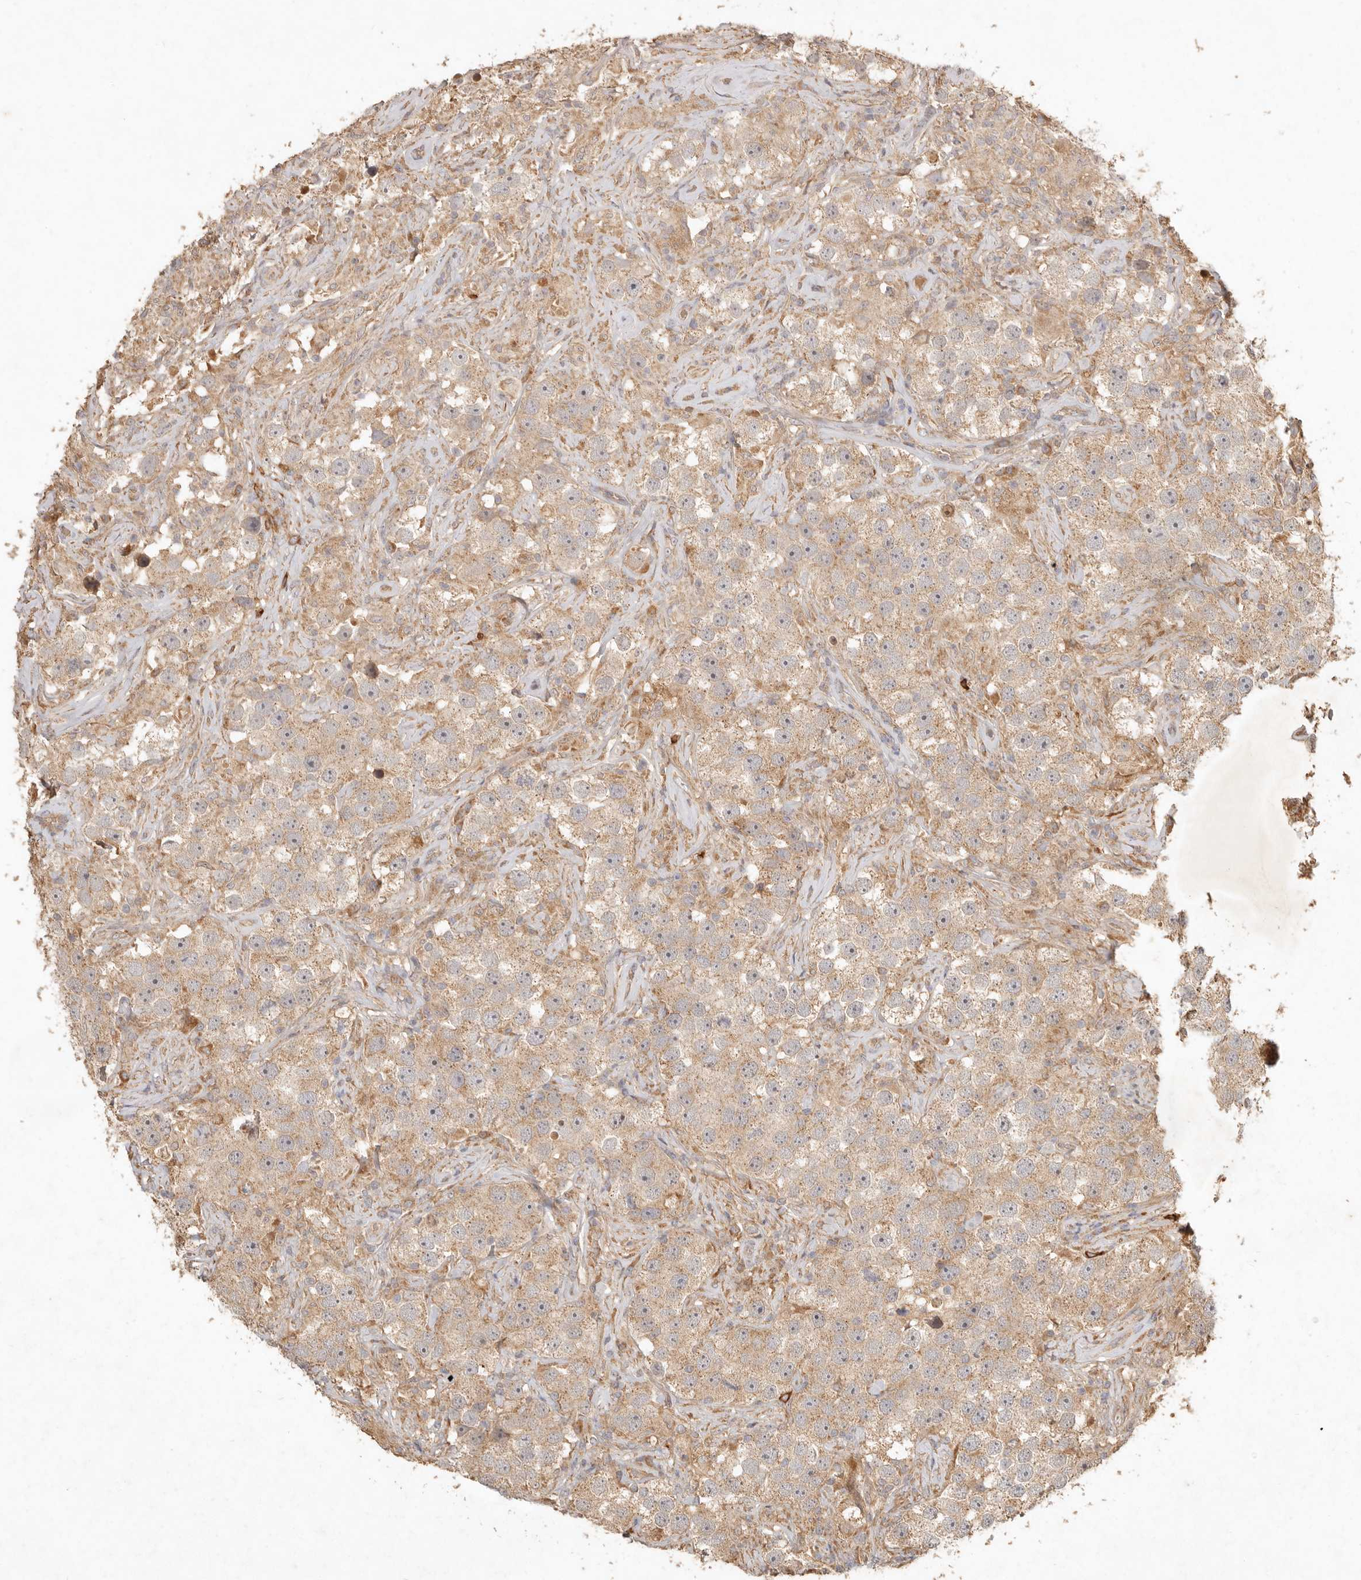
{"staining": {"intensity": "weak", "quantity": ">75%", "location": "cytoplasmic/membranous"}, "tissue": "testis cancer", "cell_type": "Tumor cells", "image_type": "cancer", "snomed": [{"axis": "morphology", "description": "Seminoma, NOS"}, {"axis": "topography", "description": "Testis"}], "caption": "Immunohistochemical staining of human testis cancer displays low levels of weak cytoplasmic/membranous positivity in approximately >75% of tumor cells.", "gene": "CLEC4C", "patient": {"sex": "male", "age": 49}}